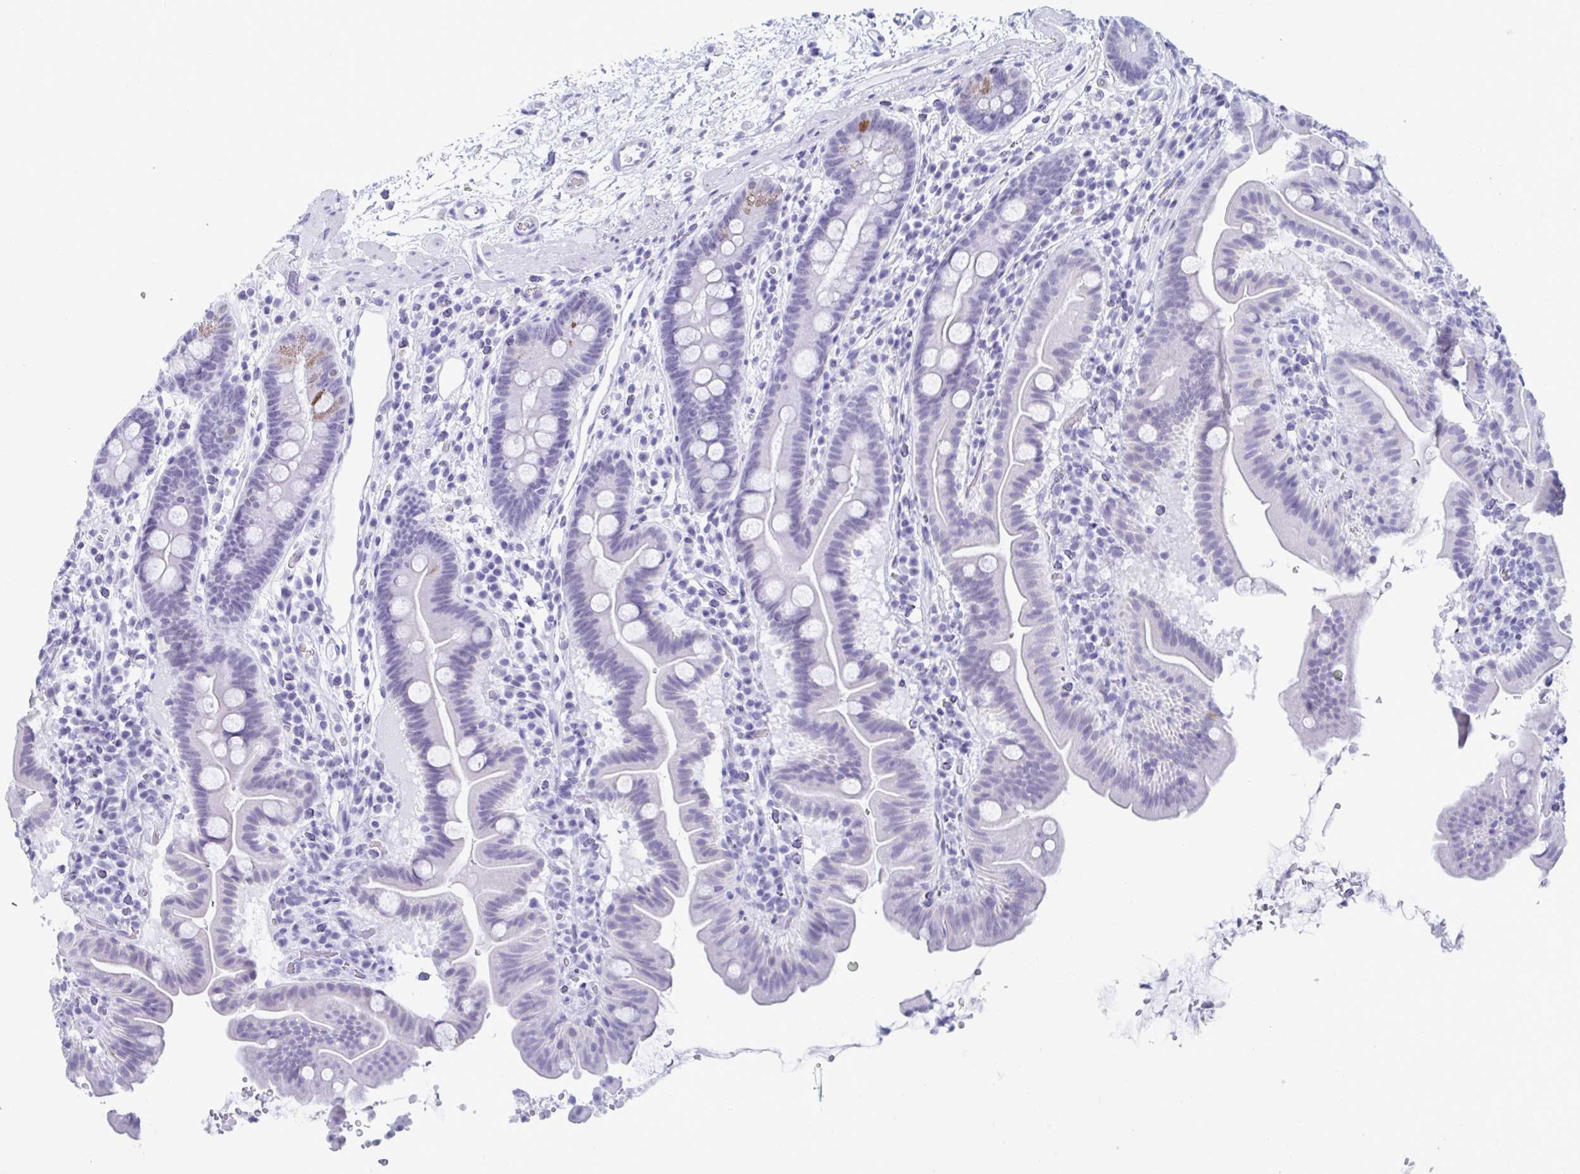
{"staining": {"intensity": "moderate", "quantity": "<25%", "location": "cytoplasmic/membranous"}, "tissue": "small intestine", "cell_type": "Glandular cells", "image_type": "normal", "snomed": [{"axis": "morphology", "description": "Normal tissue, NOS"}, {"axis": "topography", "description": "Small intestine"}], "caption": "Benign small intestine was stained to show a protein in brown. There is low levels of moderate cytoplasmic/membranous expression in approximately <25% of glandular cells.", "gene": "GKN2", "patient": {"sex": "male", "age": 26}}